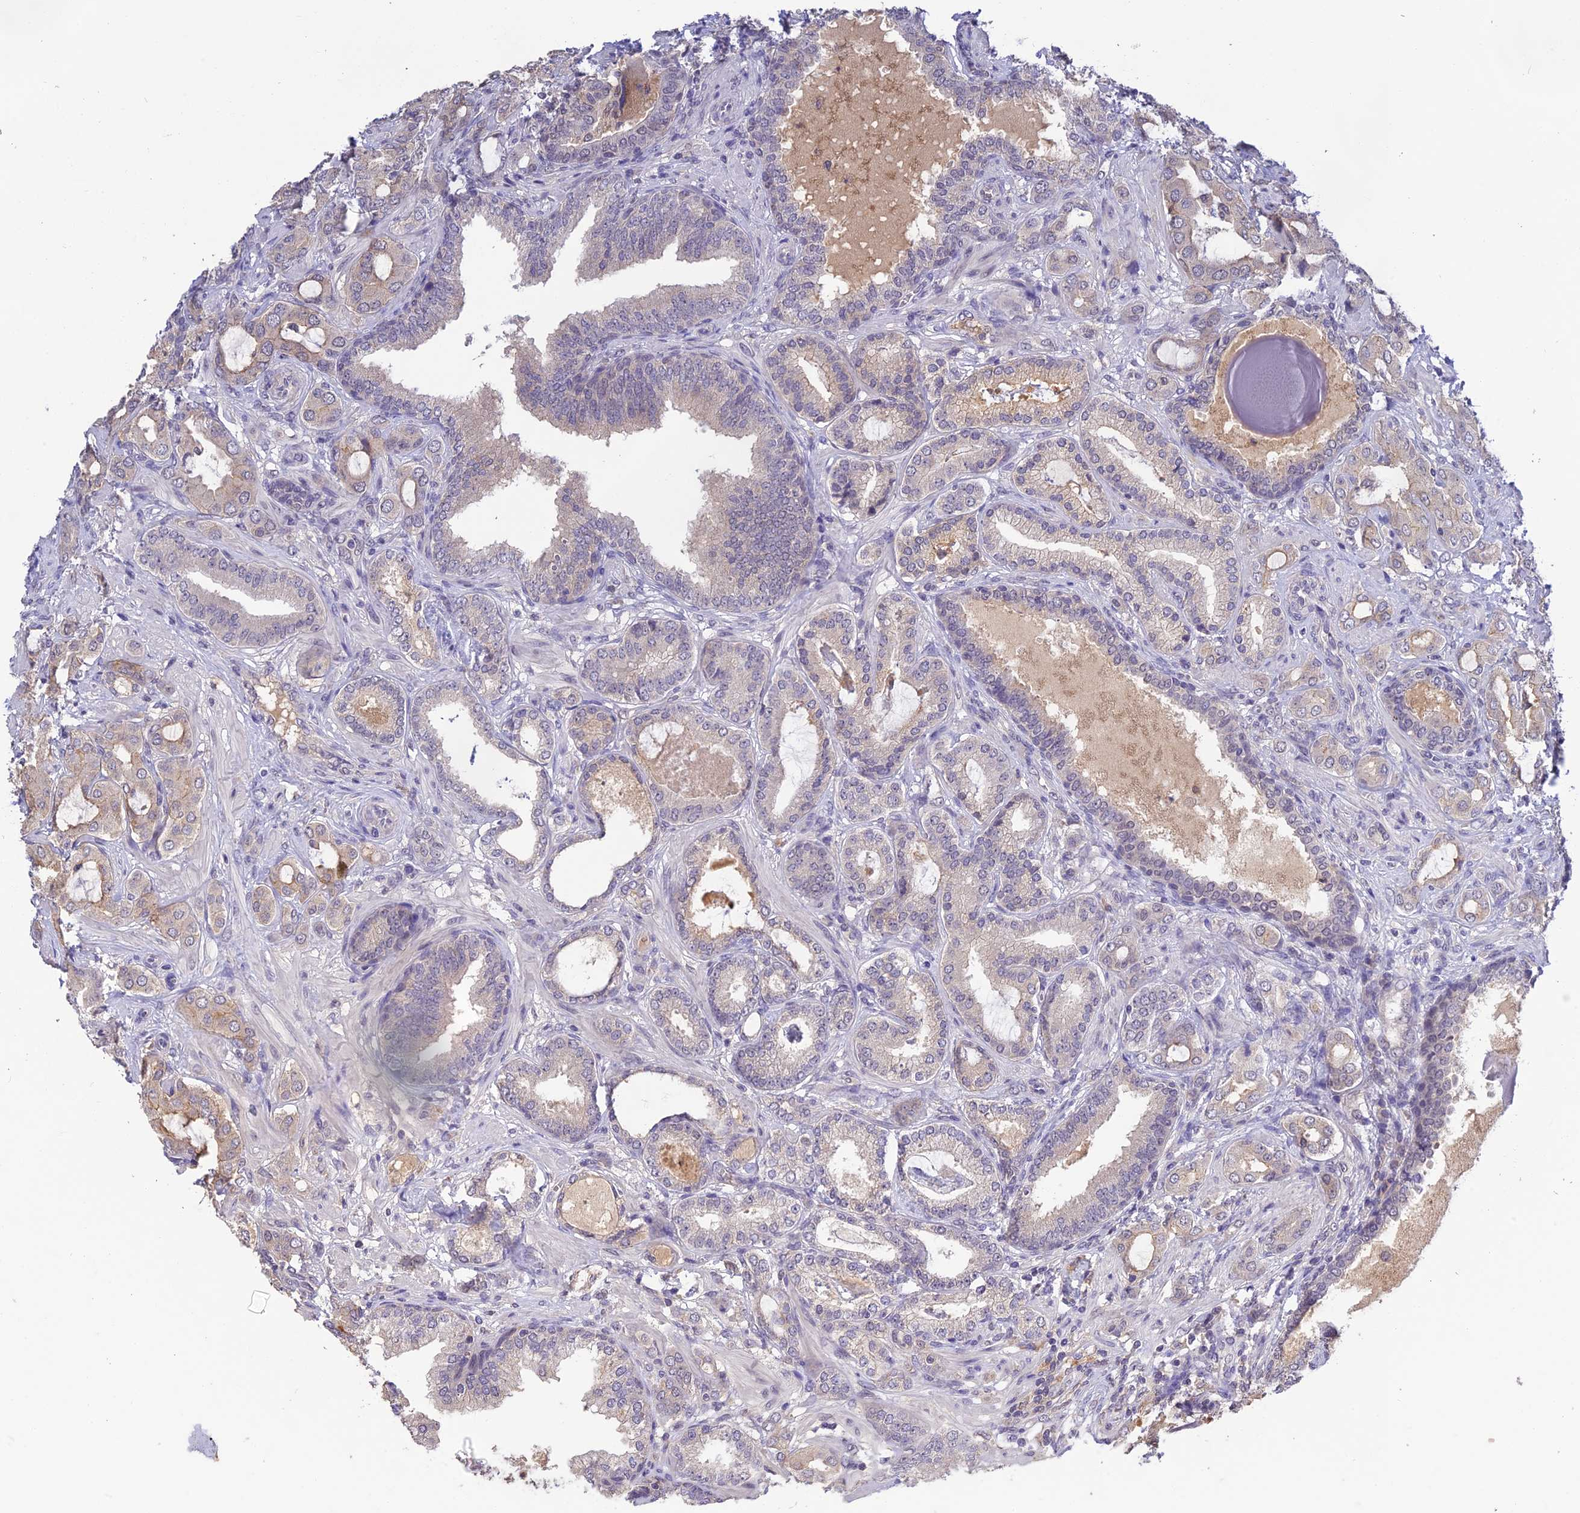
{"staining": {"intensity": "weak", "quantity": "<25%", "location": "cytoplasmic/membranous"}, "tissue": "prostate cancer", "cell_type": "Tumor cells", "image_type": "cancer", "snomed": [{"axis": "morphology", "description": "Adenocarcinoma, Low grade"}, {"axis": "topography", "description": "Prostate"}], "caption": "This histopathology image is of prostate cancer (adenocarcinoma (low-grade)) stained with immunohistochemistry to label a protein in brown with the nuclei are counter-stained blue. There is no expression in tumor cells.", "gene": "ZNF436", "patient": {"sex": "male", "age": 57}}